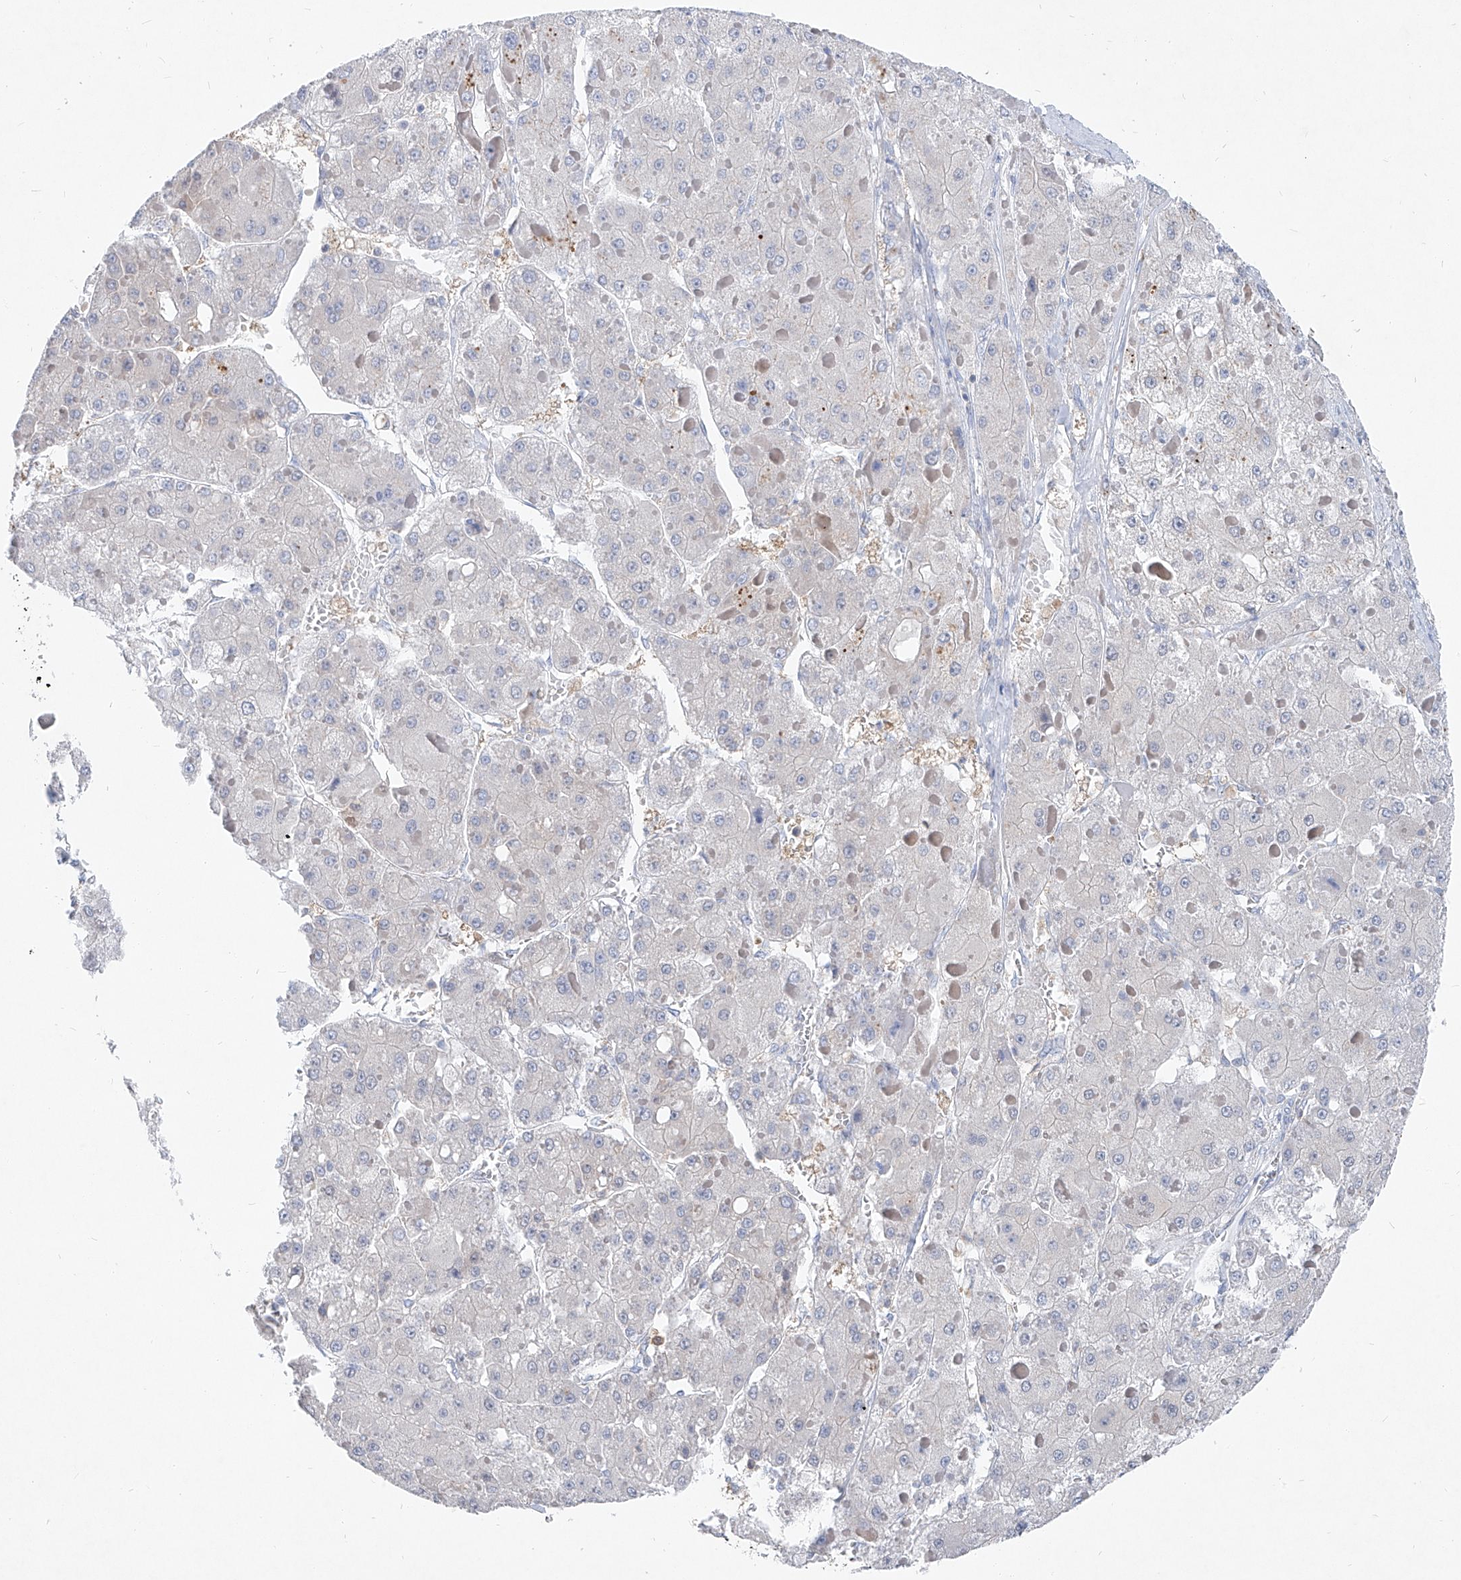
{"staining": {"intensity": "negative", "quantity": "none", "location": "none"}, "tissue": "liver cancer", "cell_type": "Tumor cells", "image_type": "cancer", "snomed": [{"axis": "morphology", "description": "Carcinoma, Hepatocellular, NOS"}, {"axis": "topography", "description": "Liver"}], "caption": "A photomicrograph of liver cancer (hepatocellular carcinoma) stained for a protein demonstrates no brown staining in tumor cells.", "gene": "UFL1", "patient": {"sex": "female", "age": 73}}